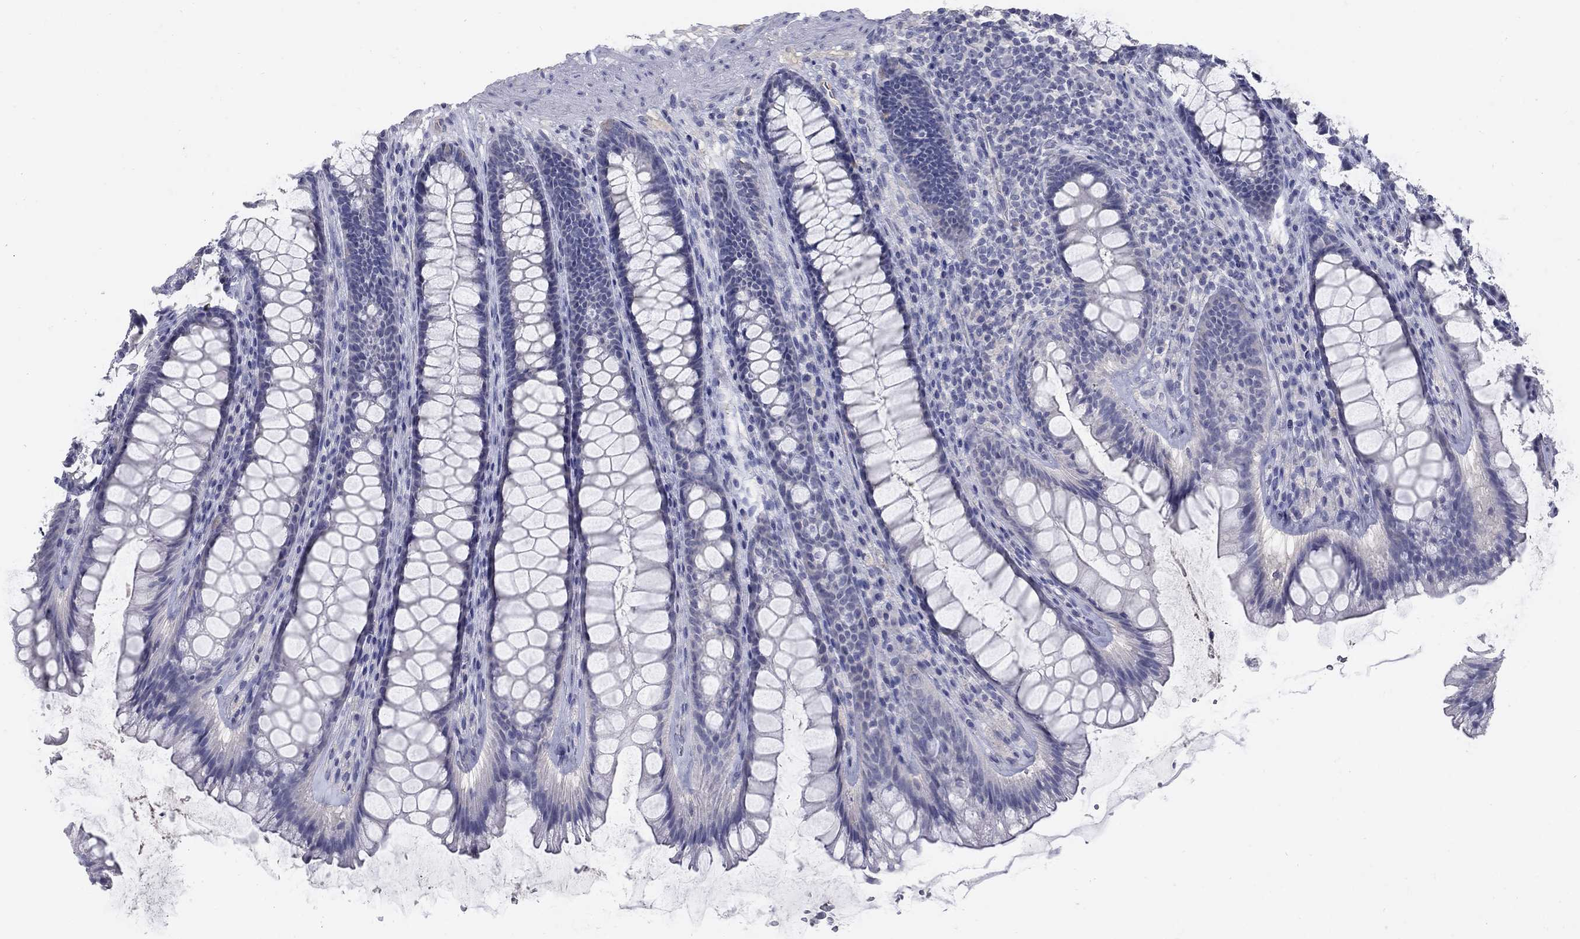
{"staining": {"intensity": "negative", "quantity": "none", "location": "none"}, "tissue": "rectum", "cell_type": "Glandular cells", "image_type": "normal", "snomed": [{"axis": "morphology", "description": "Normal tissue, NOS"}, {"axis": "topography", "description": "Rectum"}], "caption": "This is an IHC histopathology image of benign human rectum. There is no expression in glandular cells.", "gene": "PTH1R", "patient": {"sex": "male", "age": 72}}